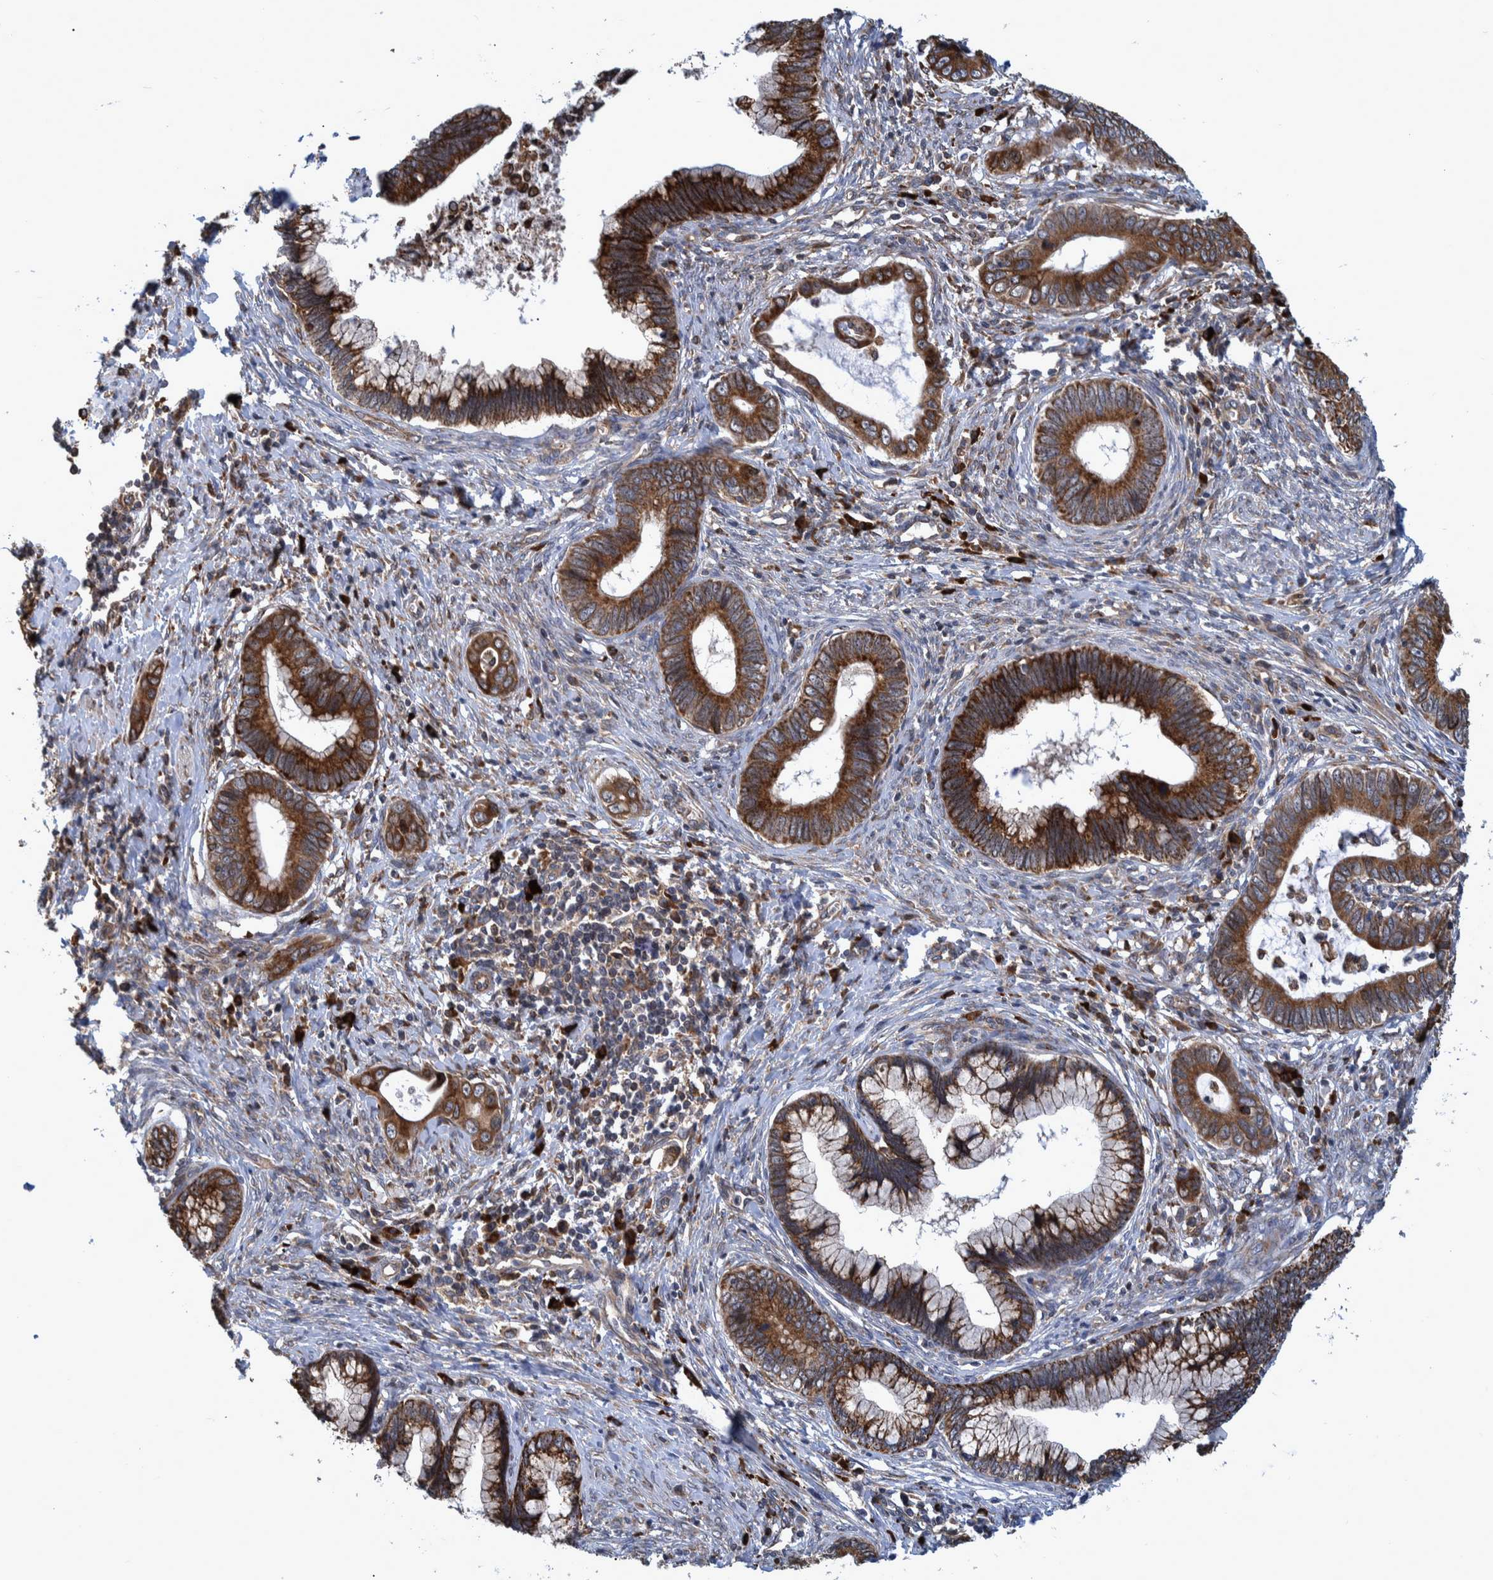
{"staining": {"intensity": "moderate", "quantity": ">75%", "location": "cytoplasmic/membranous"}, "tissue": "cervical cancer", "cell_type": "Tumor cells", "image_type": "cancer", "snomed": [{"axis": "morphology", "description": "Adenocarcinoma, NOS"}, {"axis": "topography", "description": "Cervix"}], "caption": "Brown immunohistochemical staining in human cervical adenocarcinoma reveals moderate cytoplasmic/membranous staining in approximately >75% of tumor cells.", "gene": "SPAG5", "patient": {"sex": "female", "age": 44}}